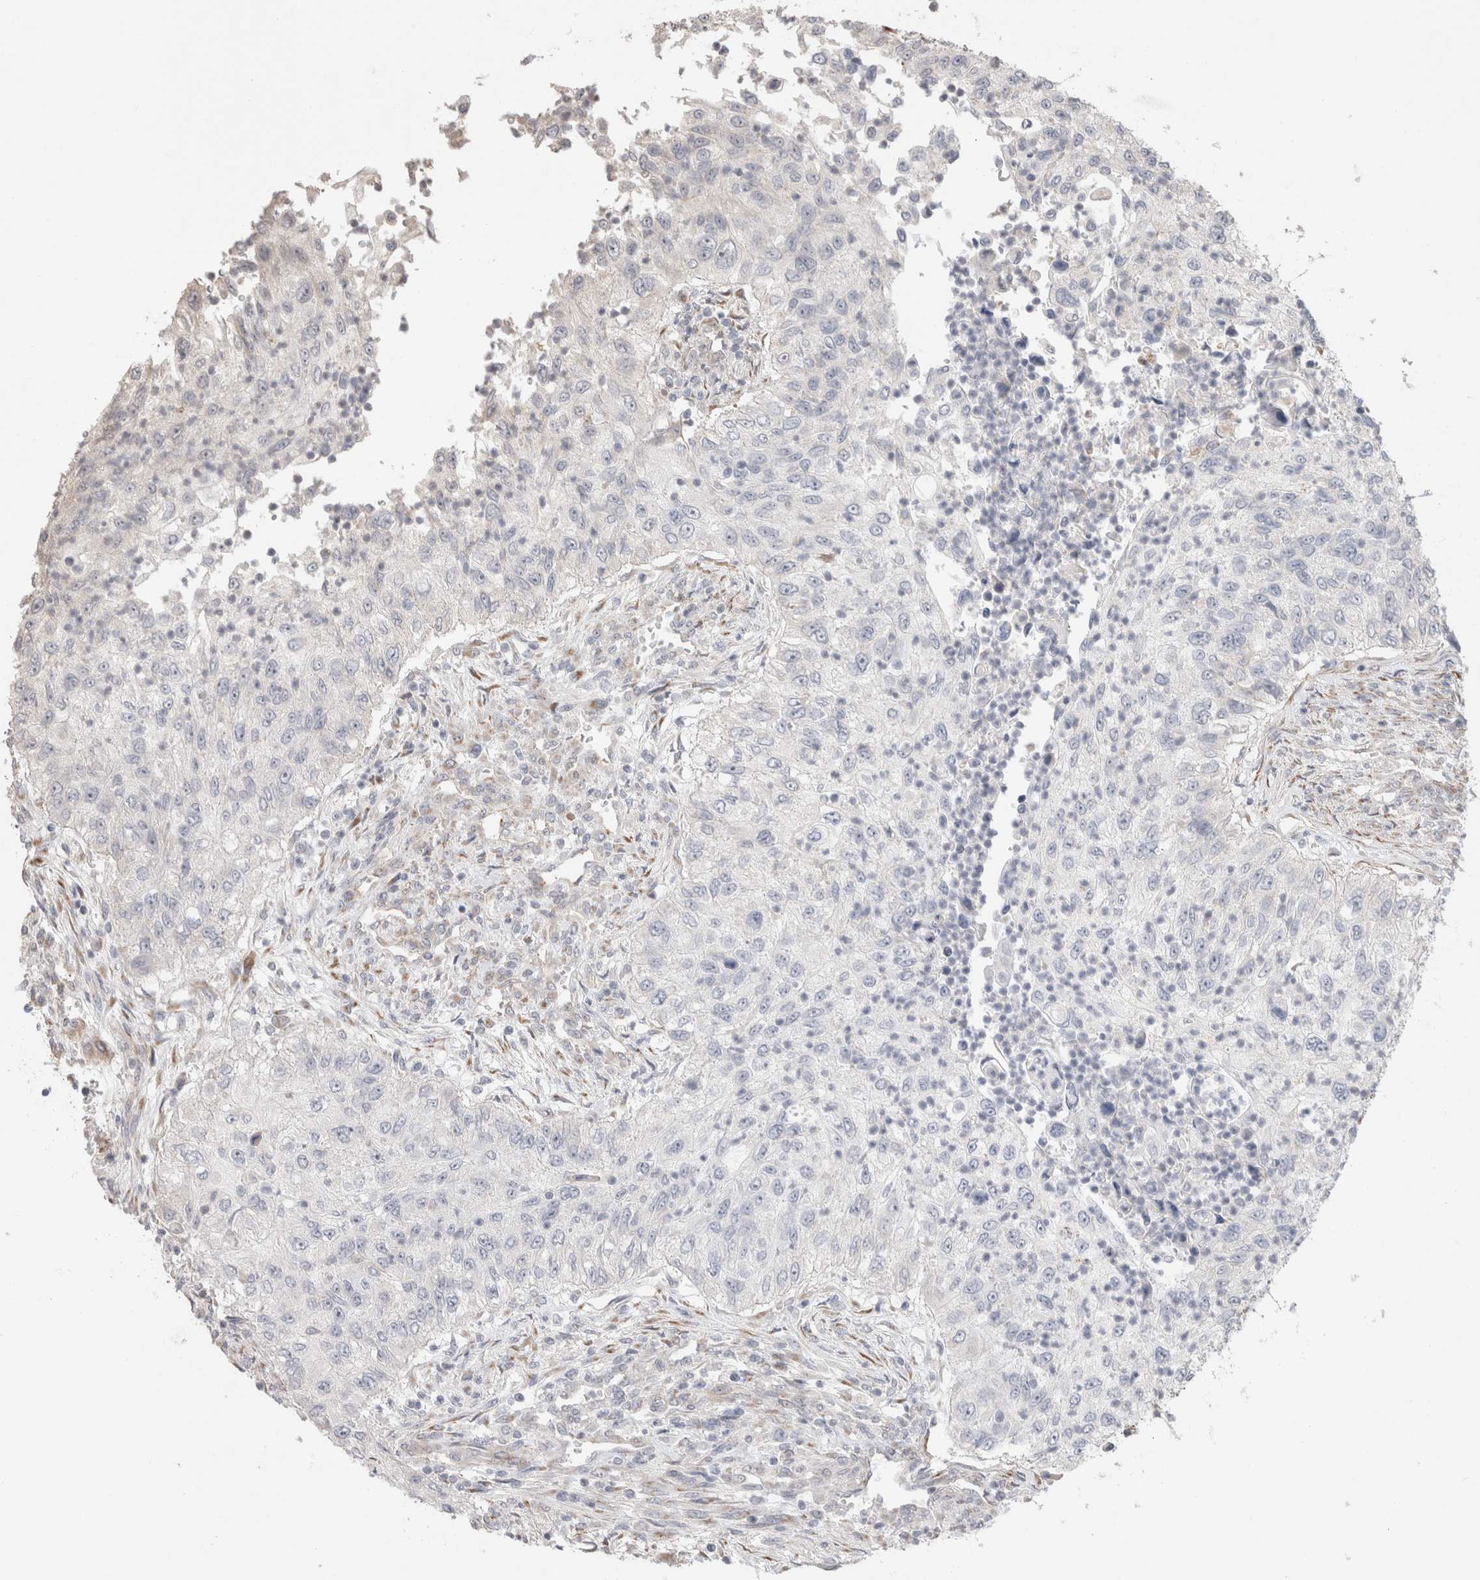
{"staining": {"intensity": "negative", "quantity": "none", "location": "none"}, "tissue": "urothelial cancer", "cell_type": "Tumor cells", "image_type": "cancer", "snomed": [{"axis": "morphology", "description": "Urothelial carcinoma, High grade"}, {"axis": "topography", "description": "Urinary bladder"}], "caption": "Immunohistochemistry of urothelial carcinoma (high-grade) displays no positivity in tumor cells.", "gene": "CAAP1", "patient": {"sex": "female", "age": 60}}